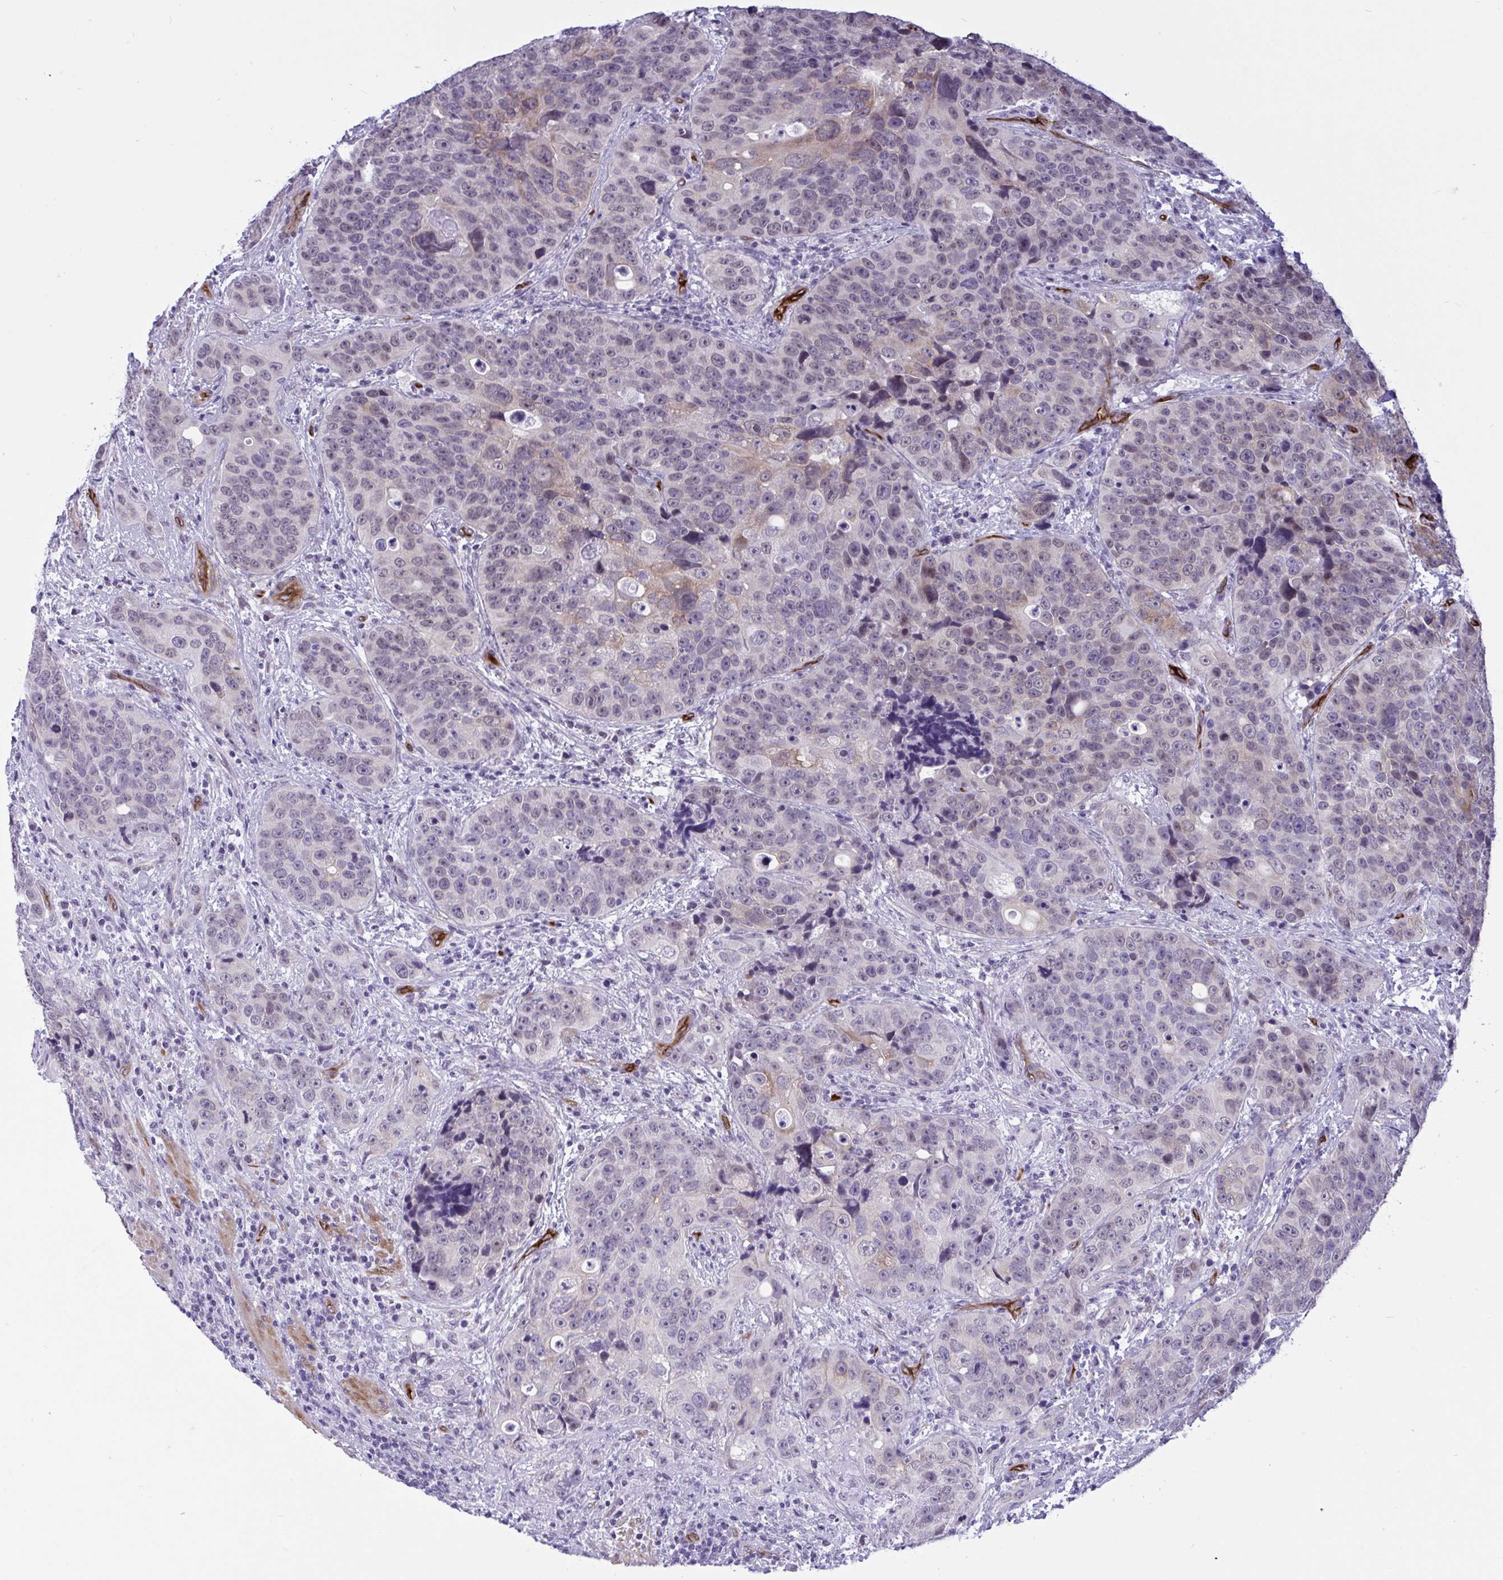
{"staining": {"intensity": "weak", "quantity": "<25%", "location": "cytoplasmic/membranous"}, "tissue": "urothelial cancer", "cell_type": "Tumor cells", "image_type": "cancer", "snomed": [{"axis": "morphology", "description": "Urothelial carcinoma, NOS"}, {"axis": "topography", "description": "Urinary bladder"}], "caption": "High magnification brightfield microscopy of urothelial cancer stained with DAB (3,3'-diaminobenzidine) (brown) and counterstained with hematoxylin (blue): tumor cells show no significant positivity.", "gene": "EML1", "patient": {"sex": "male", "age": 52}}